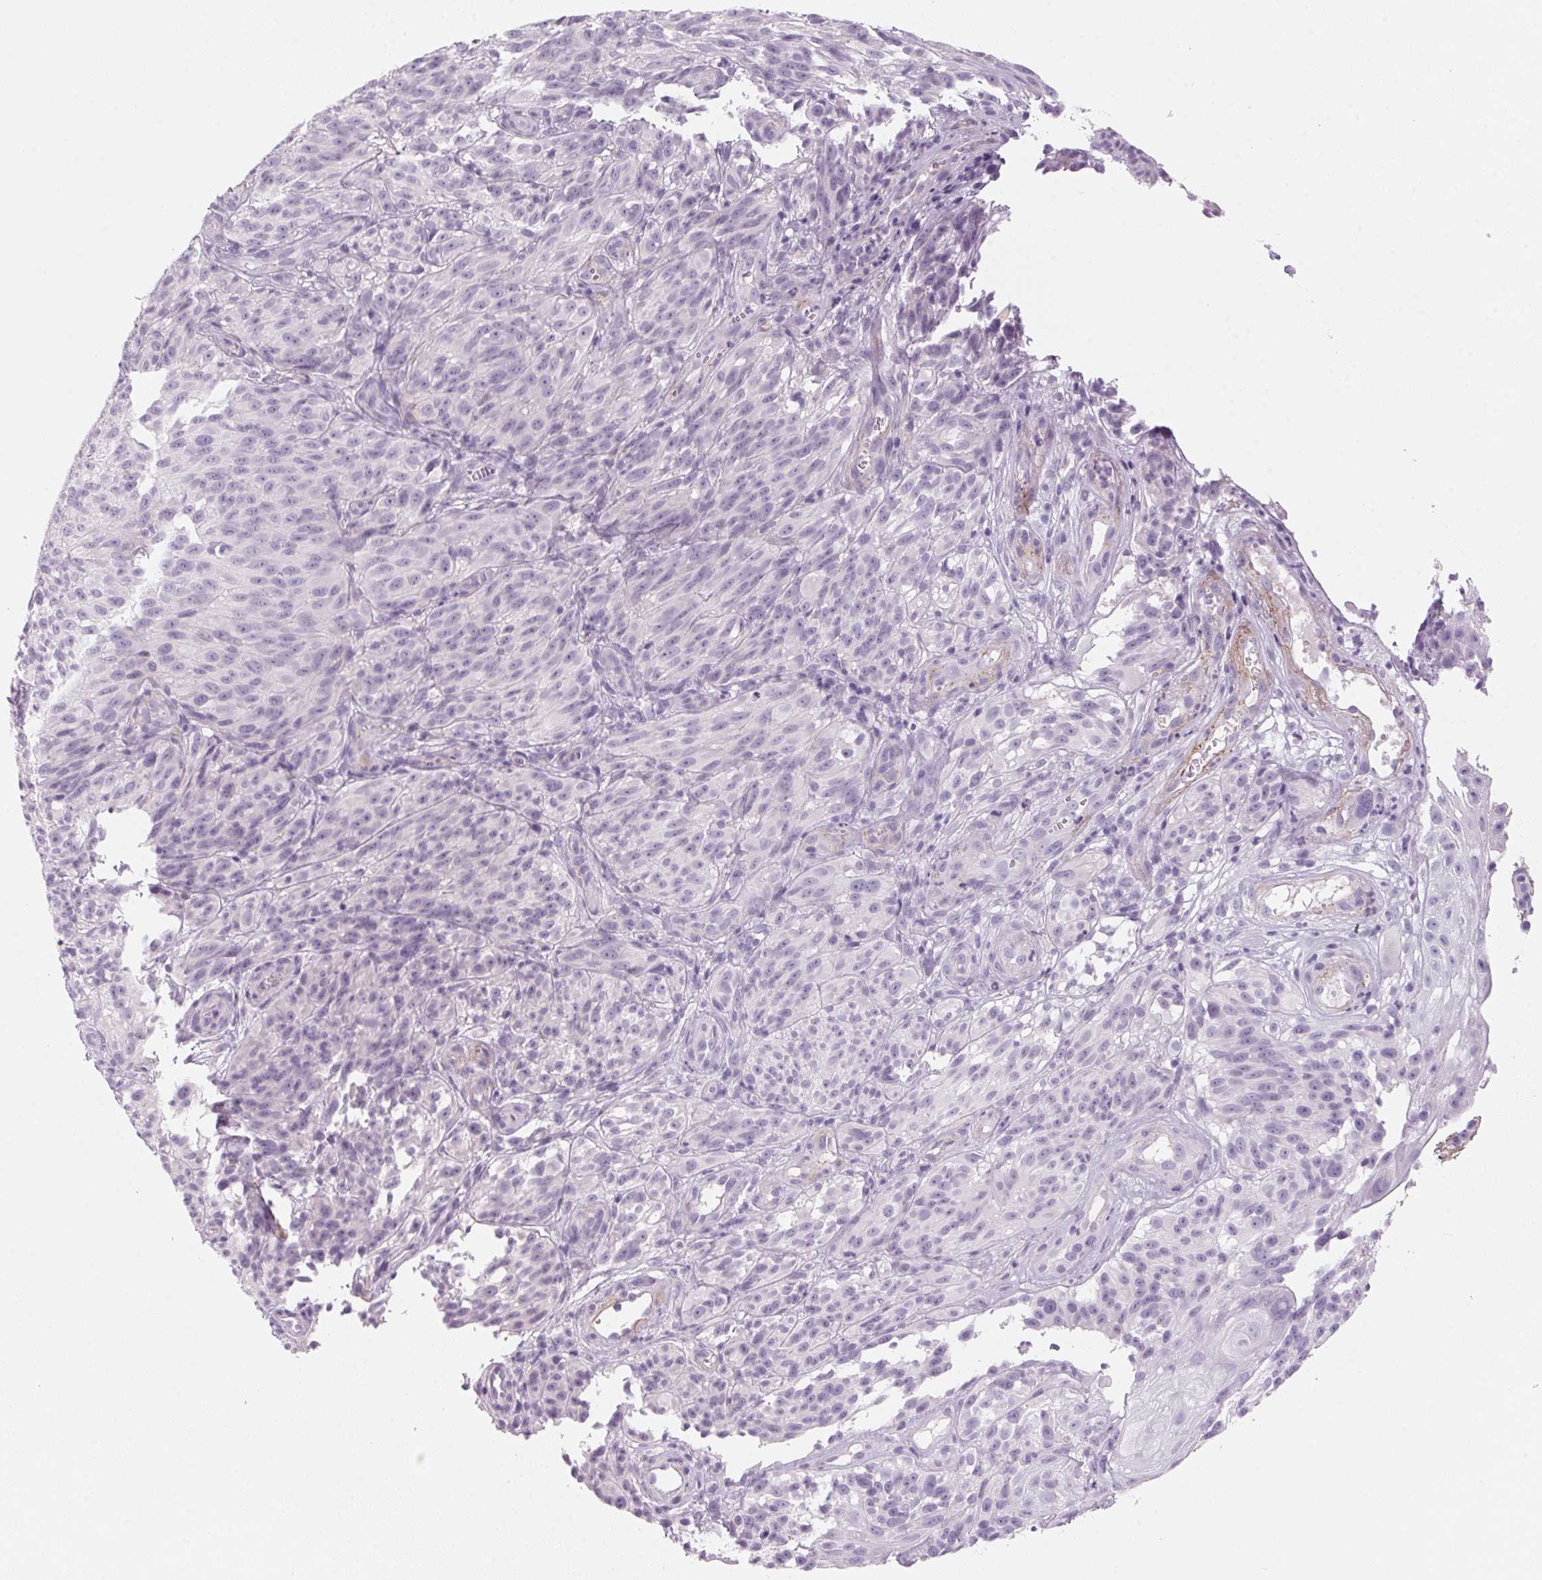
{"staining": {"intensity": "negative", "quantity": "none", "location": "none"}, "tissue": "melanoma", "cell_type": "Tumor cells", "image_type": "cancer", "snomed": [{"axis": "morphology", "description": "Malignant melanoma, NOS"}, {"axis": "topography", "description": "Skin"}], "caption": "DAB (3,3'-diaminobenzidine) immunohistochemical staining of melanoma shows no significant expression in tumor cells. (Stains: DAB immunohistochemistry (IHC) with hematoxylin counter stain, Microscopy: brightfield microscopy at high magnification).", "gene": "ADAM20", "patient": {"sex": "female", "age": 85}}